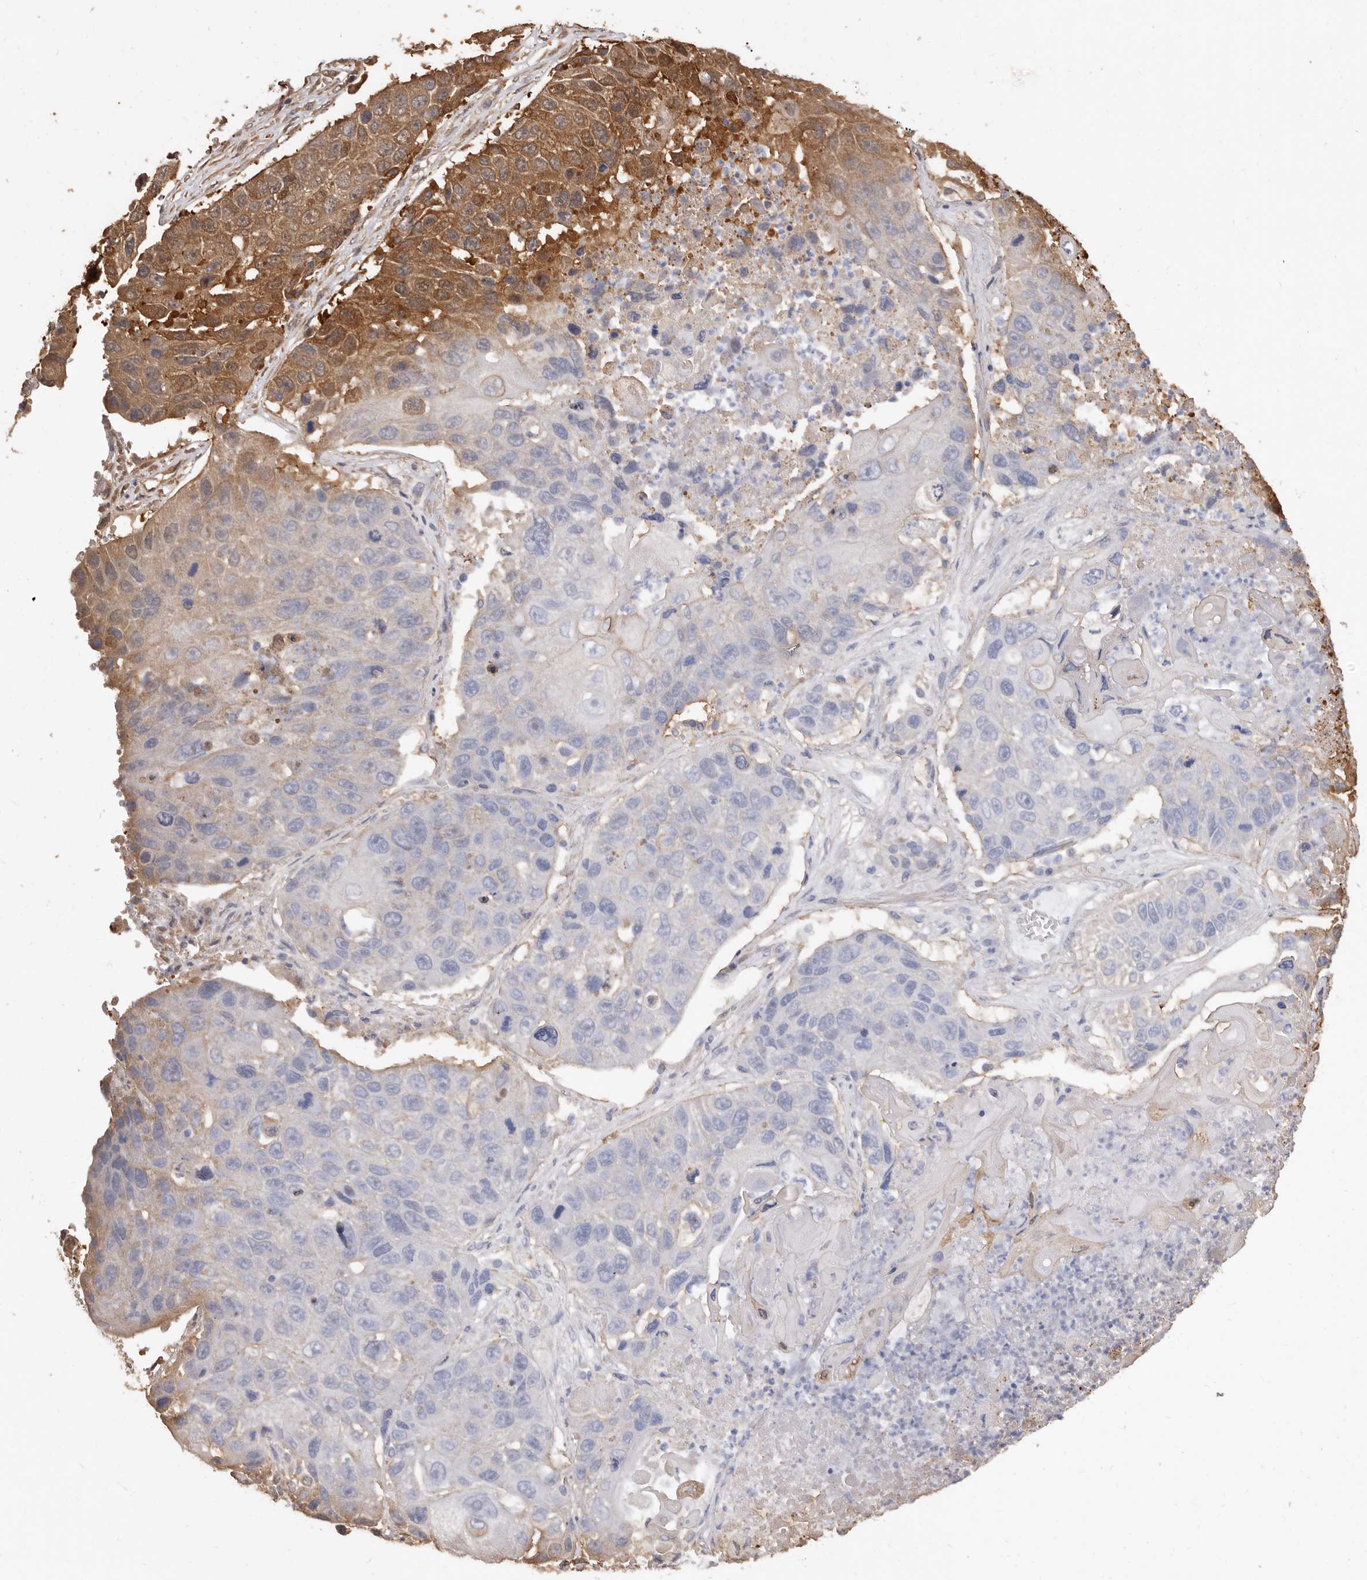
{"staining": {"intensity": "moderate", "quantity": "<25%", "location": "cytoplasmic/membranous"}, "tissue": "lung cancer", "cell_type": "Tumor cells", "image_type": "cancer", "snomed": [{"axis": "morphology", "description": "Squamous cell carcinoma, NOS"}, {"axis": "topography", "description": "Lung"}], "caption": "Human squamous cell carcinoma (lung) stained with a brown dye displays moderate cytoplasmic/membranous positive staining in about <25% of tumor cells.", "gene": "COQ8B", "patient": {"sex": "male", "age": 61}}